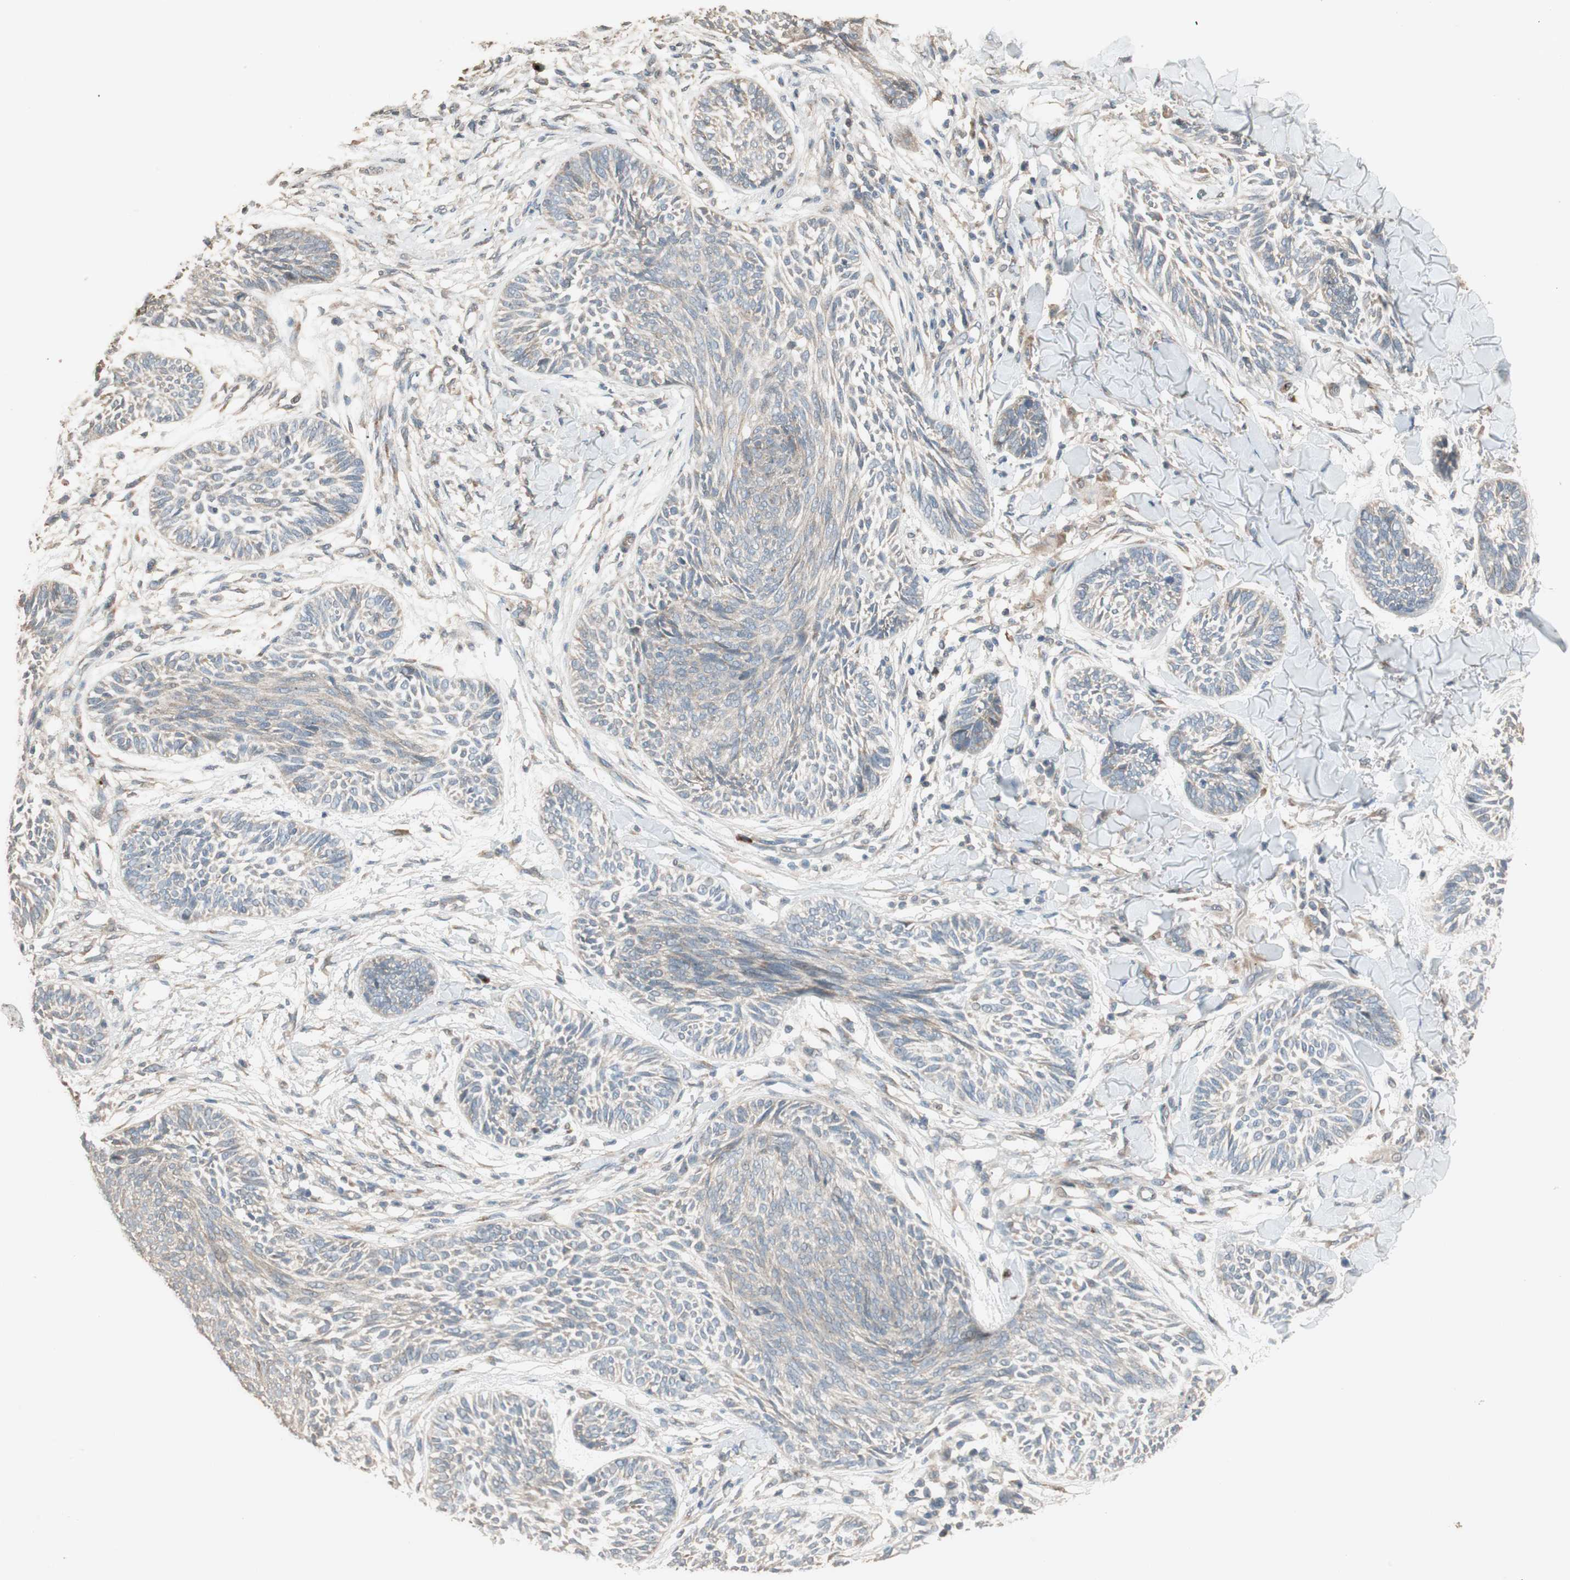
{"staining": {"intensity": "weak", "quantity": ">75%", "location": "cytoplasmic/membranous"}, "tissue": "skin cancer", "cell_type": "Tumor cells", "image_type": "cancer", "snomed": [{"axis": "morphology", "description": "Papilloma, NOS"}, {"axis": "morphology", "description": "Basal cell carcinoma"}, {"axis": "topography", "description": "Skin"}], "caption": "This histopathology image reveals immunohistochemistry staining of skin cancer, with low weak cytoplasmic/membranous expression in about >75% of tumor cells.", "gene": "RARRES1", "patient": {"sex": "male", "age": 87}}